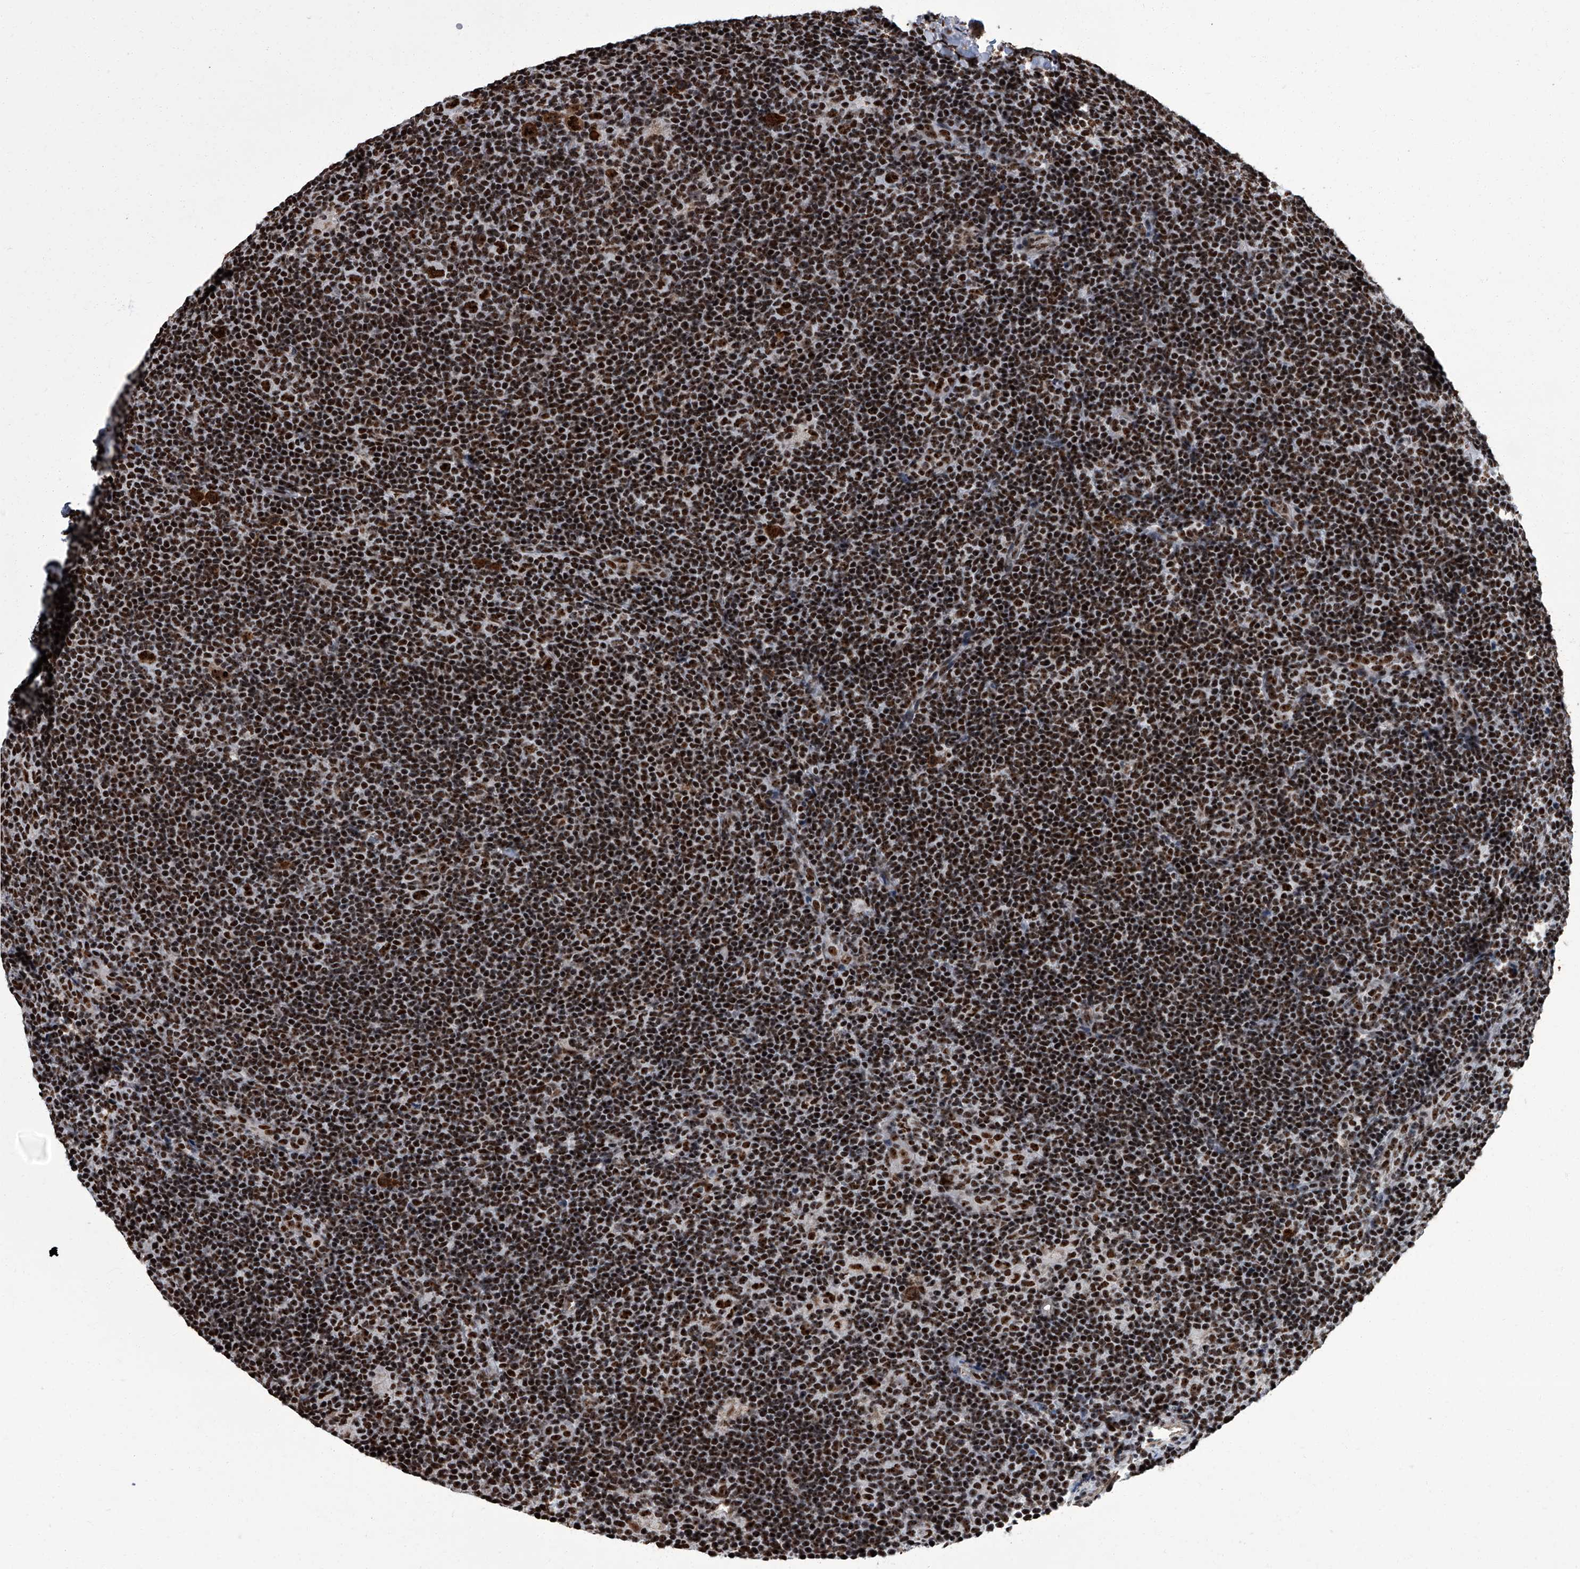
{"staining": {"intensity": "strong", "quantity": ">75%", "location": "nuclear"}, "tissue": "lymphoma", "cell_type": "Tumor cells", "image_type": "cancer", "snomed": [{"axis": "morphology", "description": "Hodgkin's disease, NOS"}, {"axis": "topography", "description": "Lymph node"}], "caption": "Protein staining displays strong nuclear staining in approximately >75% of tumor cells in lymphoma.", "gene": "ZNF518B", "patient": {"sex": "female", "age": 57}}